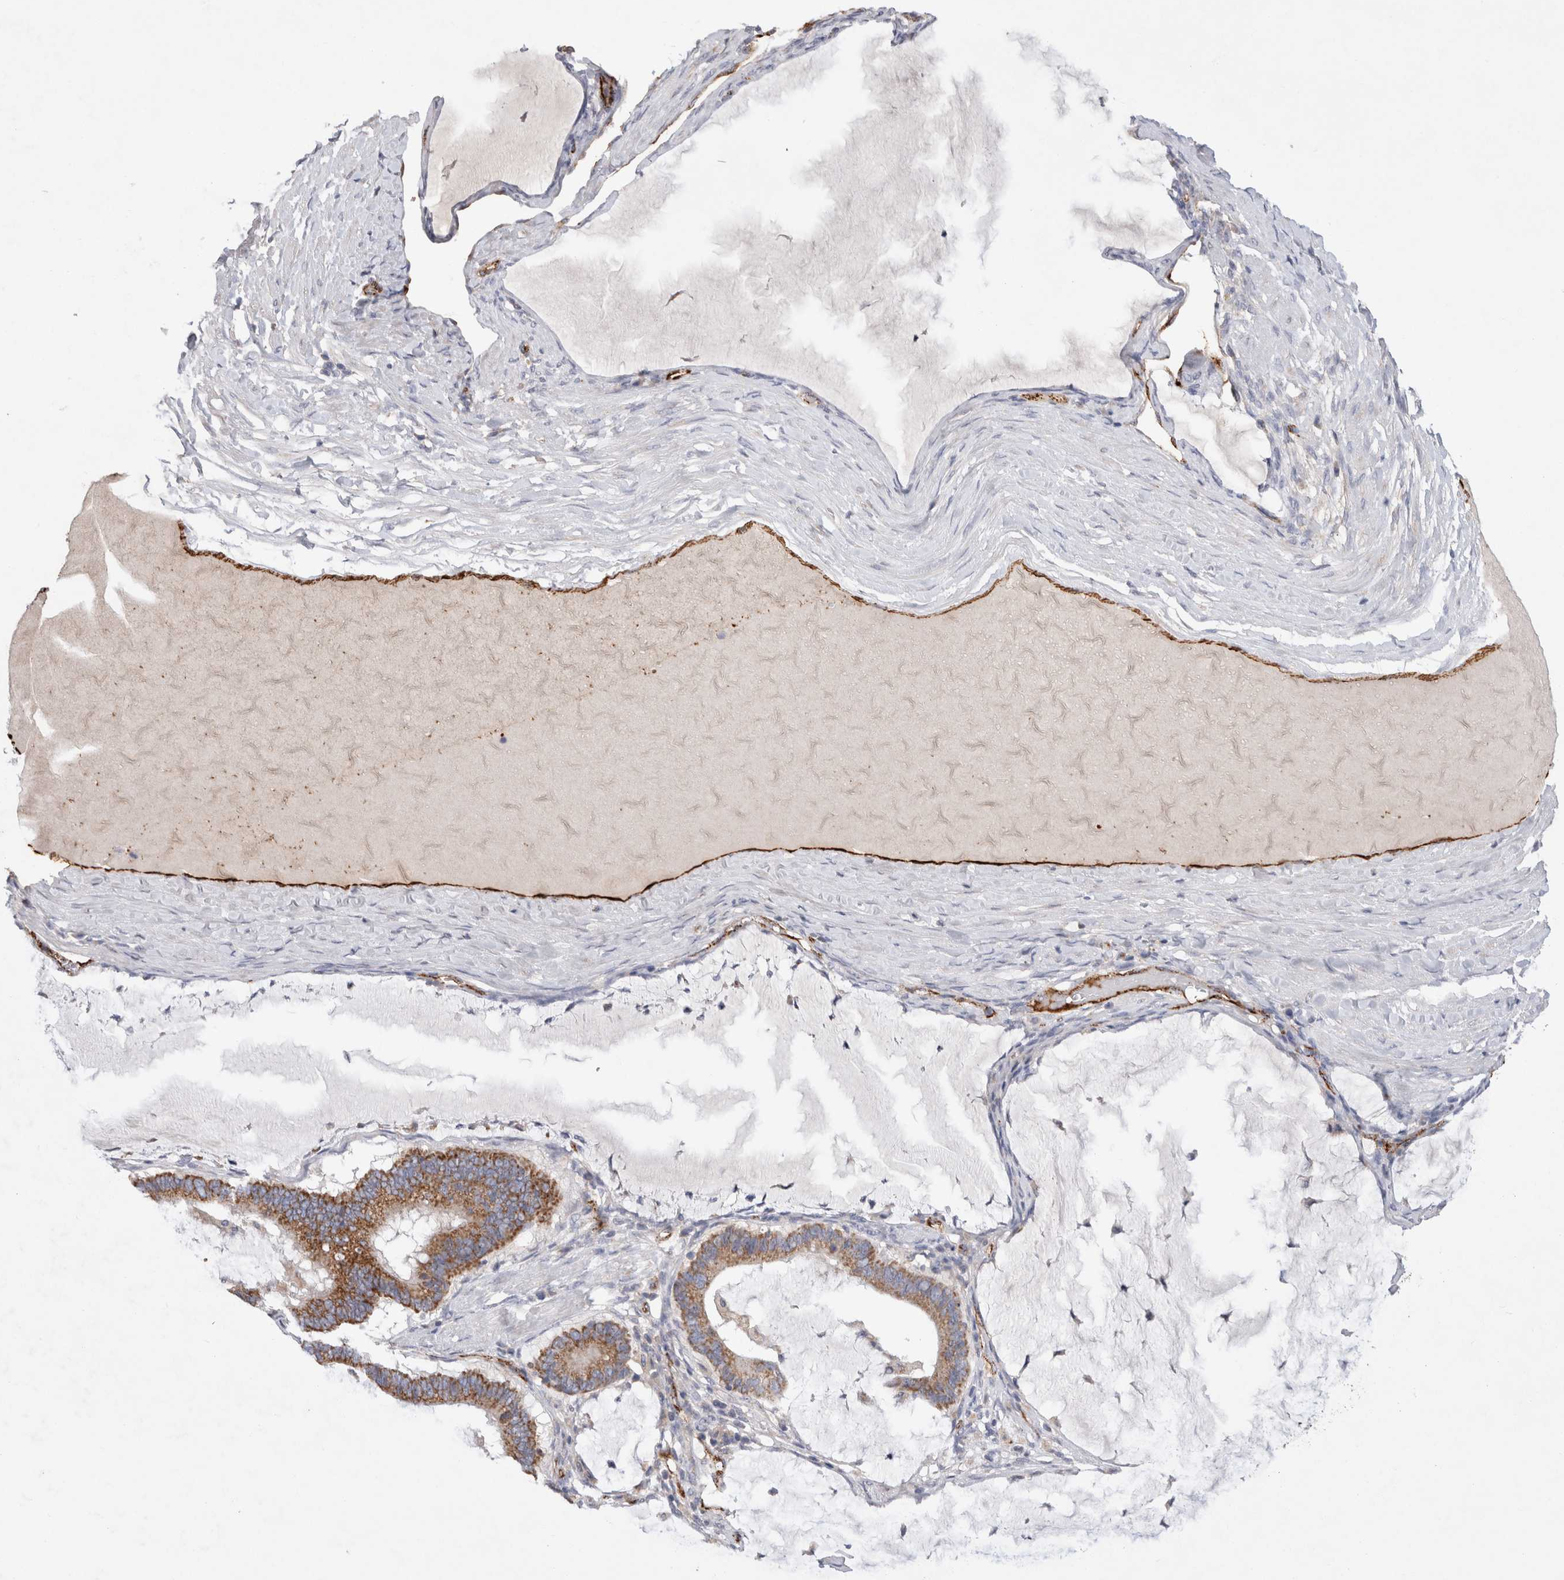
{"staining": {"intensity": "moderate", "quantity": "<25%", "location": "cytoplasmic/membranous"}, "tissue": "ovarian cancer", "cell_type": "Tumor cells", "image_type": "cancer", "snomed": [{"axis": "morphology", "description": "Cystadenocarcinoma, mucinous, NOS"}, {"axis": "topography", "description": "Ovary"}], "caption": "Brown immunohistochemical staining in human mucinous cystadenocarcinoma (ovarian) shows moderate cytoplasmic/membranous staining in about <25% of tumor cells.", "gene": "IARS2", "patient": {"sex": "female", "age": 61}}